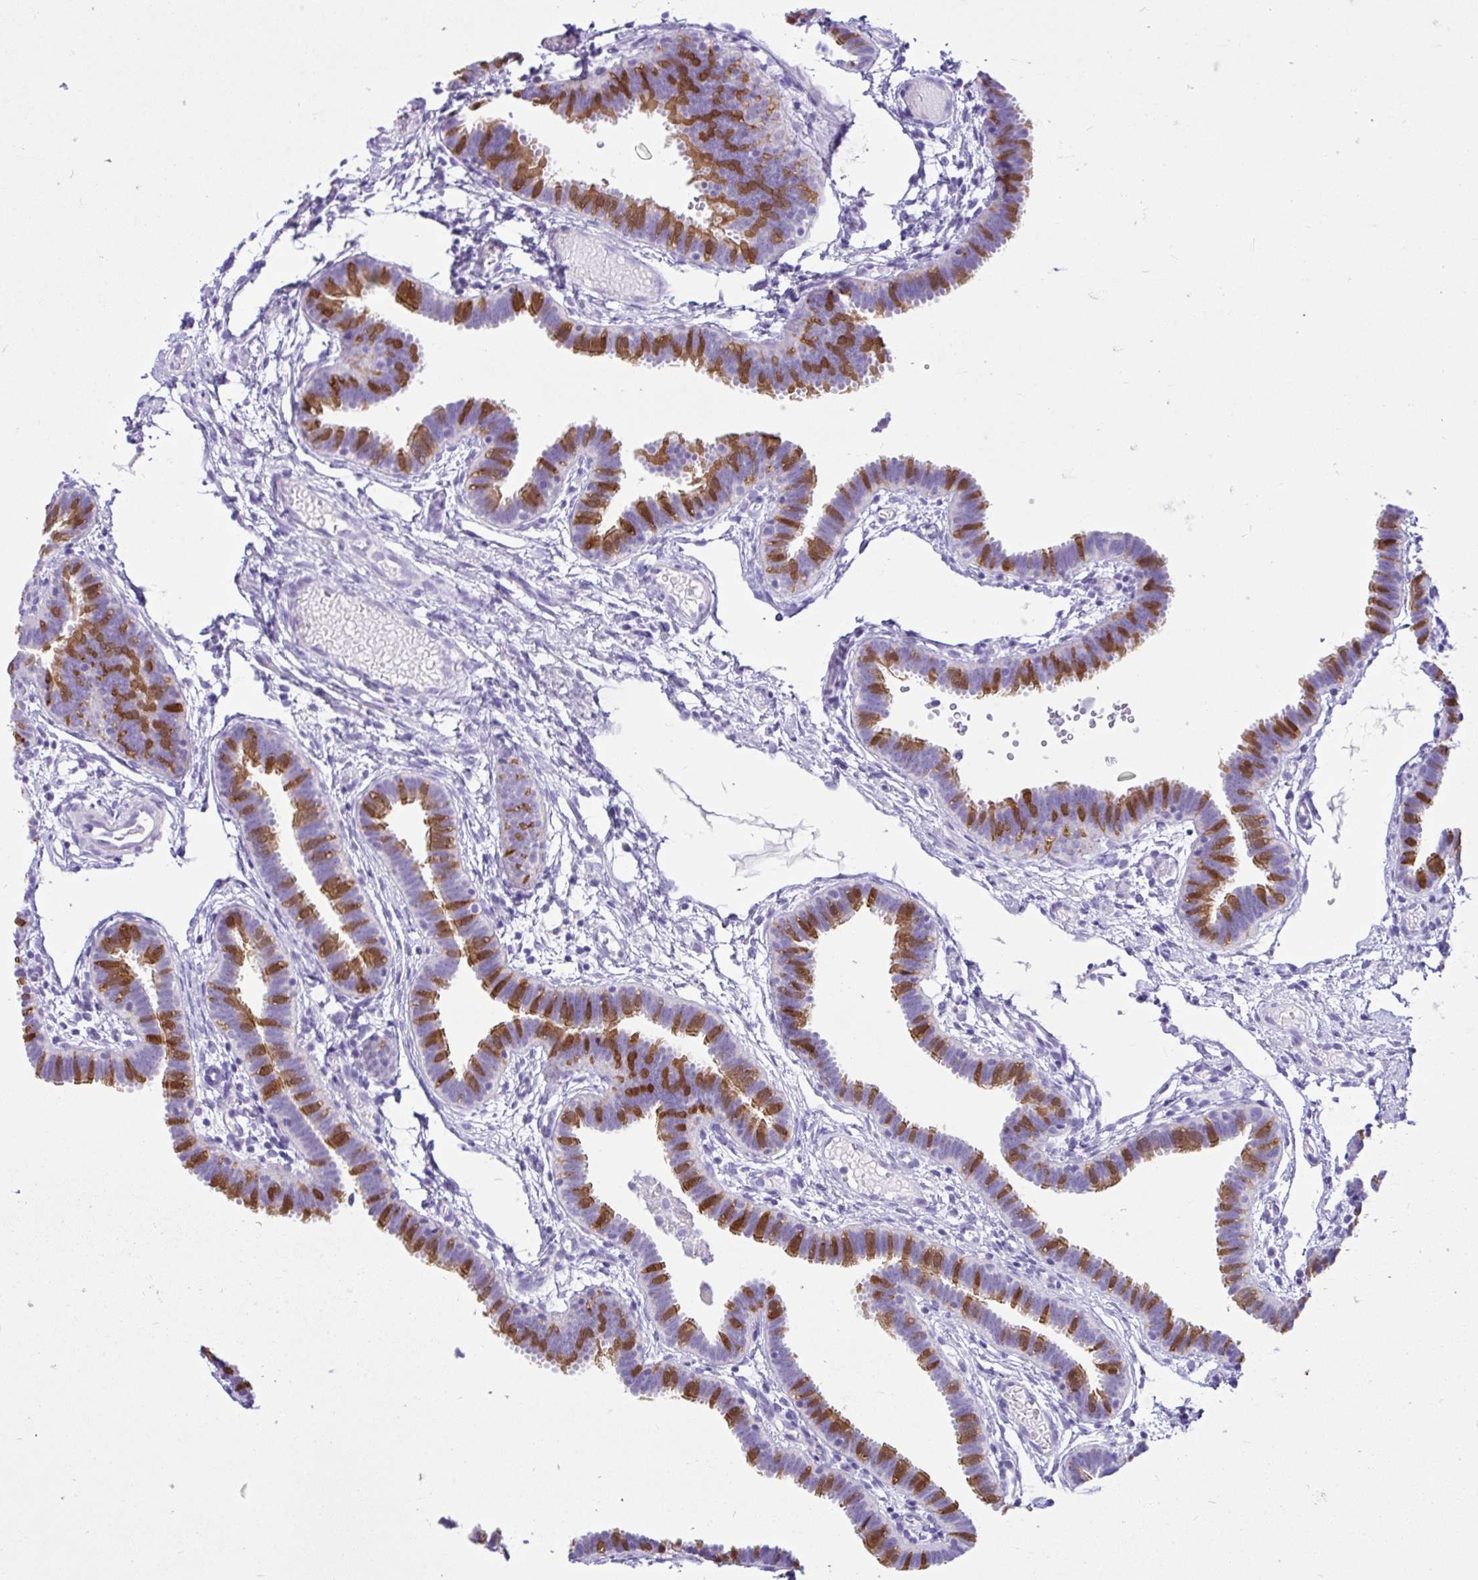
{"staining": {"intensity": "moderate", "quantity": "25%-75%", "location": "cytoplasmic/membranous"}, "tissue": "fallopian tube", "cell_type": "Glandular cells", "image_type": "normal", "snomed": [{"axis": "morphology", "description": "Normal tissue, NOS"}, {"axis": "topography", "description": "Fallopian tube"}], "caption": "A brown stain shows moderate cytoplasmic/membranous staining of a protein in glandular cells of benign fallopian tube. (DAB IHC with brightfield microscopy, high magnification).", "gene": "CYP19A1", "patient": {"sex": "female", "age": 37}}